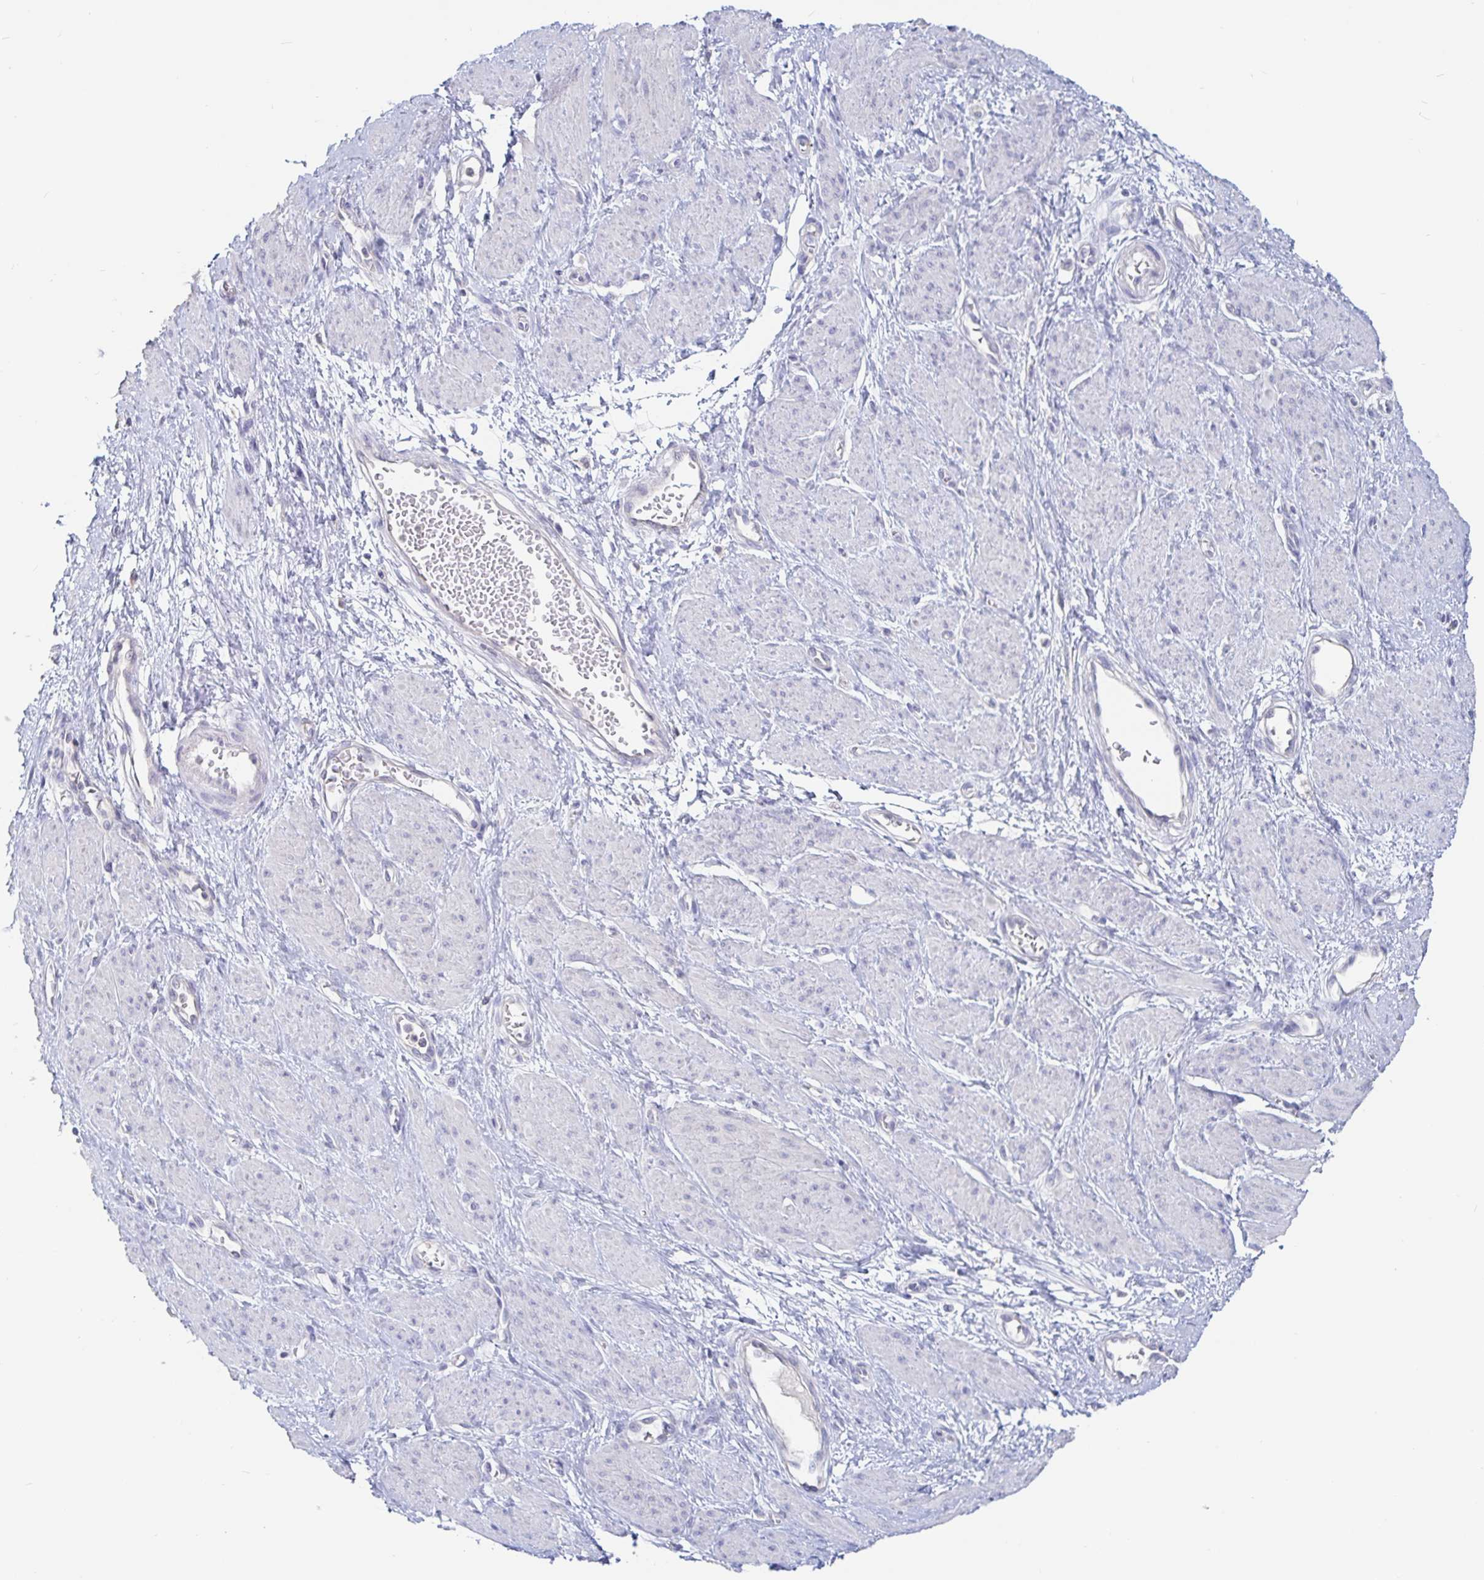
{"staining": {"intensity": "negative", "quantity": "none", "location": "none"}, "tissue": "smooth muscle", "cell_type": "Smooth muscle cells", "image_type": "normal", "snomed": [{"axis": "morphology", "description": "Normal tissue, NOS"}, {"axis": "topography", "description": "Smooth muscle"}, {"axis": "topography", "description": "Uterus"}], "caption": "Immunohistochemistry histopathology image of benign smooth muscle: smooth muscle stained with DAB (3,3'-diaminobenzidine) displays no significant protein staining in smooth muscle cells.", "gene": "SPPL3", "patient": {"sex": "female", "age": 39}}